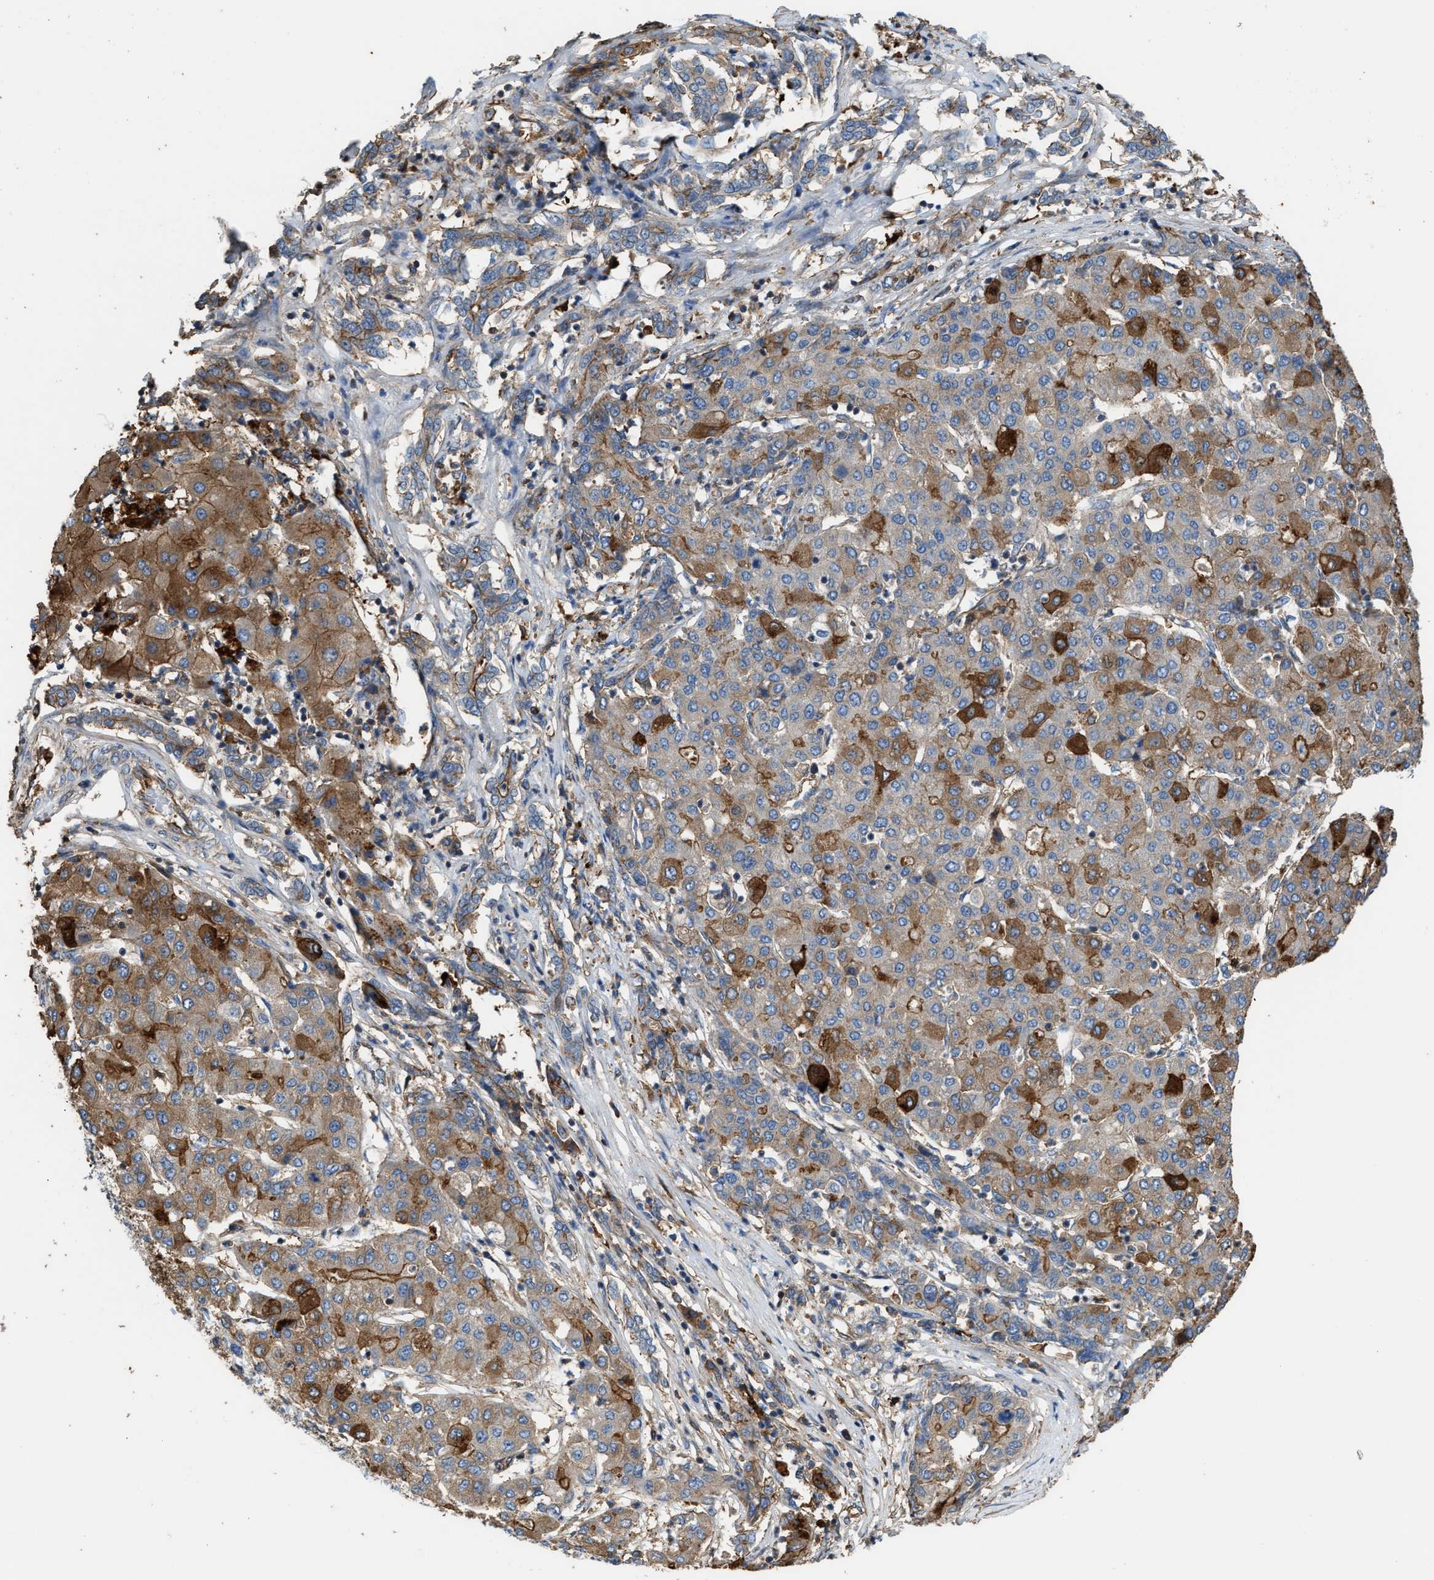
{"staining": {"intensity": "strong", "quantity": "<25%", "location": "cytoplasmic/membranous"}, "tissue": "liver cancer", "cell_type": "Tumor cells", "image_type": "cancer", "snomed": [{"axis": "morphology", "description": "Carcinoma, Hepatocellular, NOS"}, {"axis": "topography", "description": "Liver"}], "caption": "Protein staining displays strong cytoplasmic/membranous staining in approximately <25% of tumor cells in liver cancer (hepatocellular carcinoma).", "gene": "ATIC", "patient": {"sex": "male", "age": 65}}